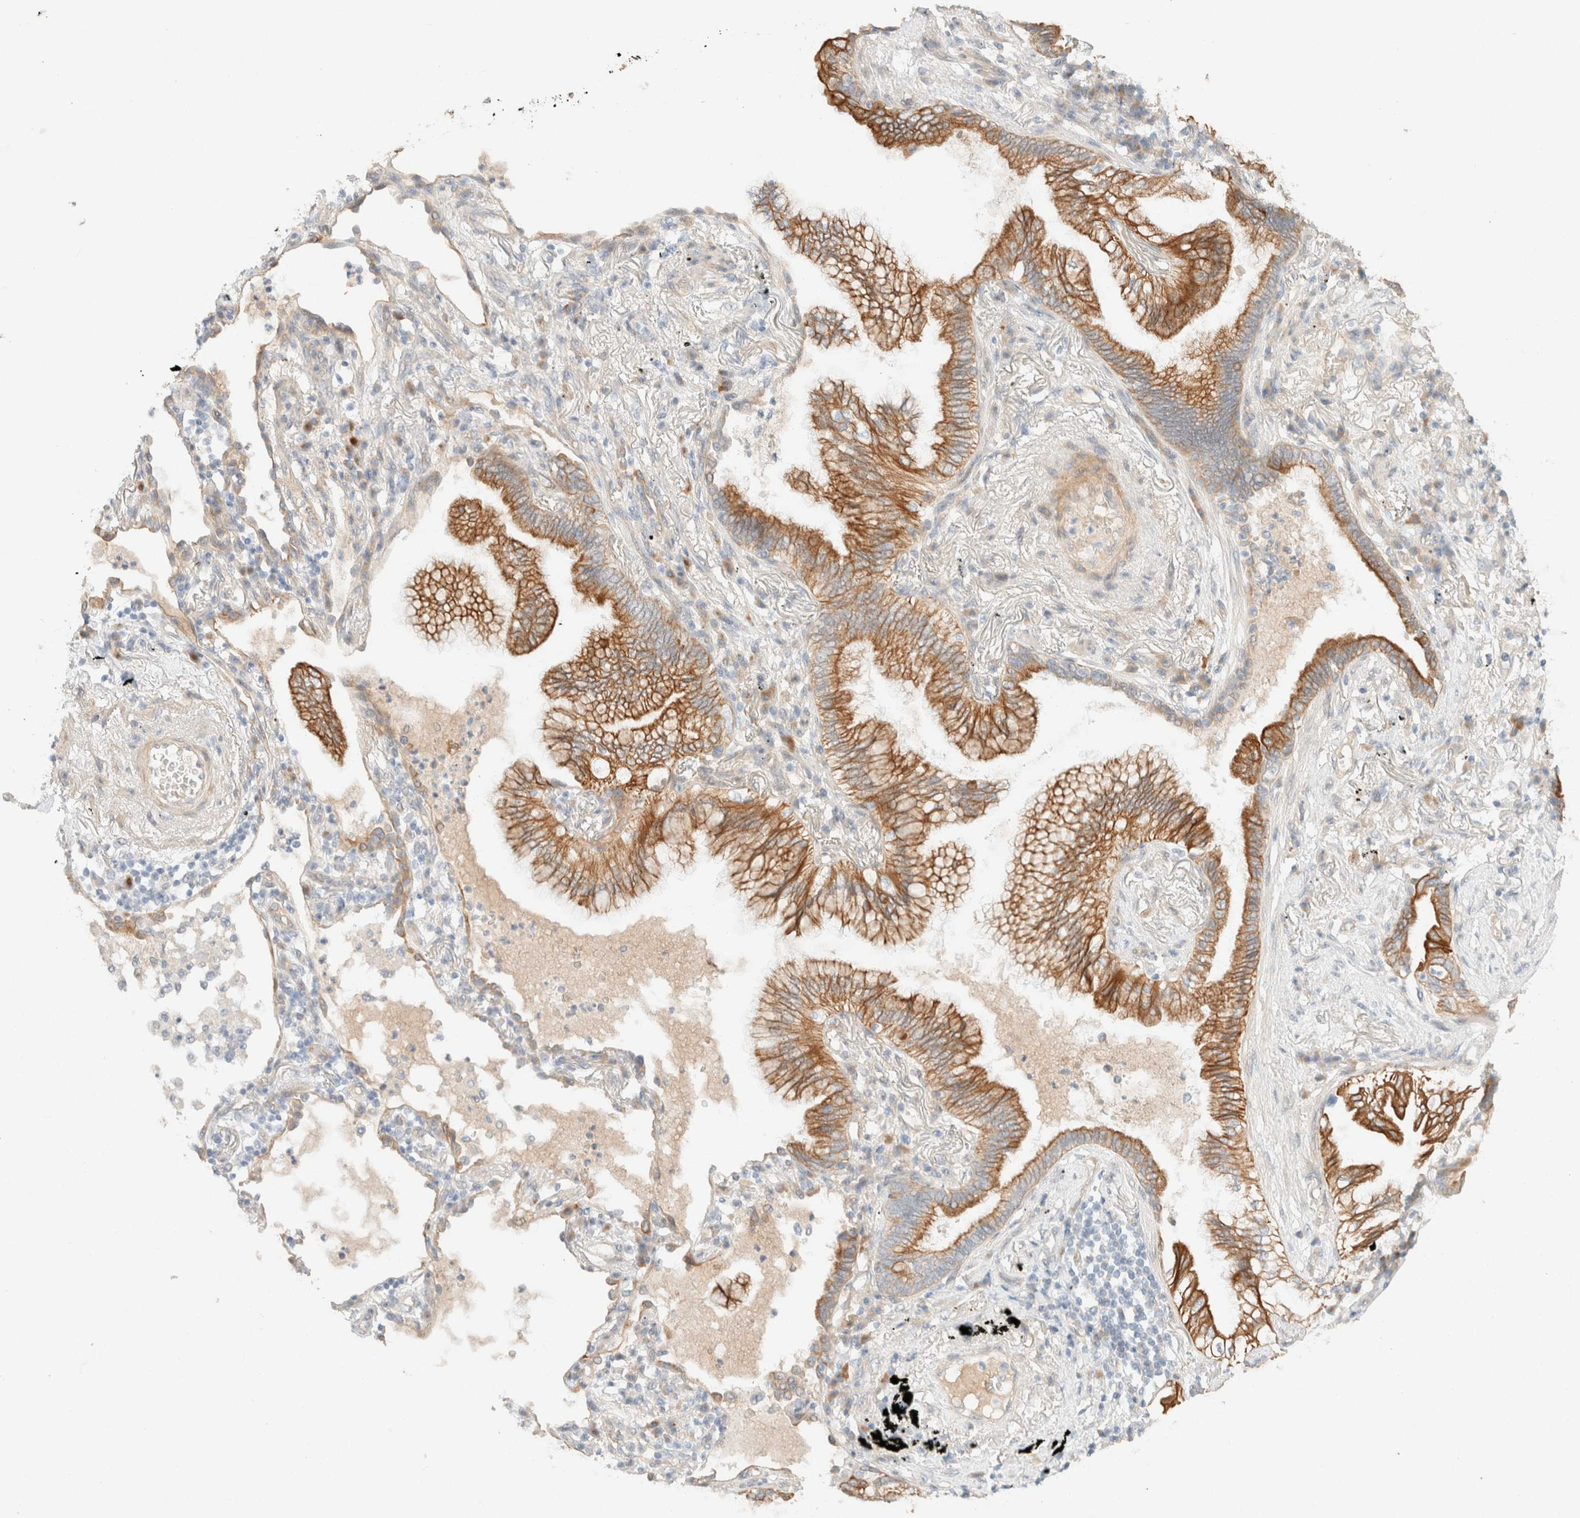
{"staining": {"intensity": "moderate", "quantity": ">75%", "location": "cytoplasmic/membranous"}, "tissue": "lung cancer", "cell_type": "Tumor cells", "image_type": "cancer", "snomed": [{"axis": "morphology", "description": "Adenocarcinoma, NOS"}, {"axis": "topography", "description": "Lung"}], "caption": "The photomicrograph displays staining of lung cancer (adenocarcinoma), revealing moderate cytoplasmic/membranous protein staining (brown color) within tumor cells. (Brightfield microscopy of DAB IHC at high magnification).", "gene": "CSNK1E", "patient": {"sex": "female", "age": 70}}